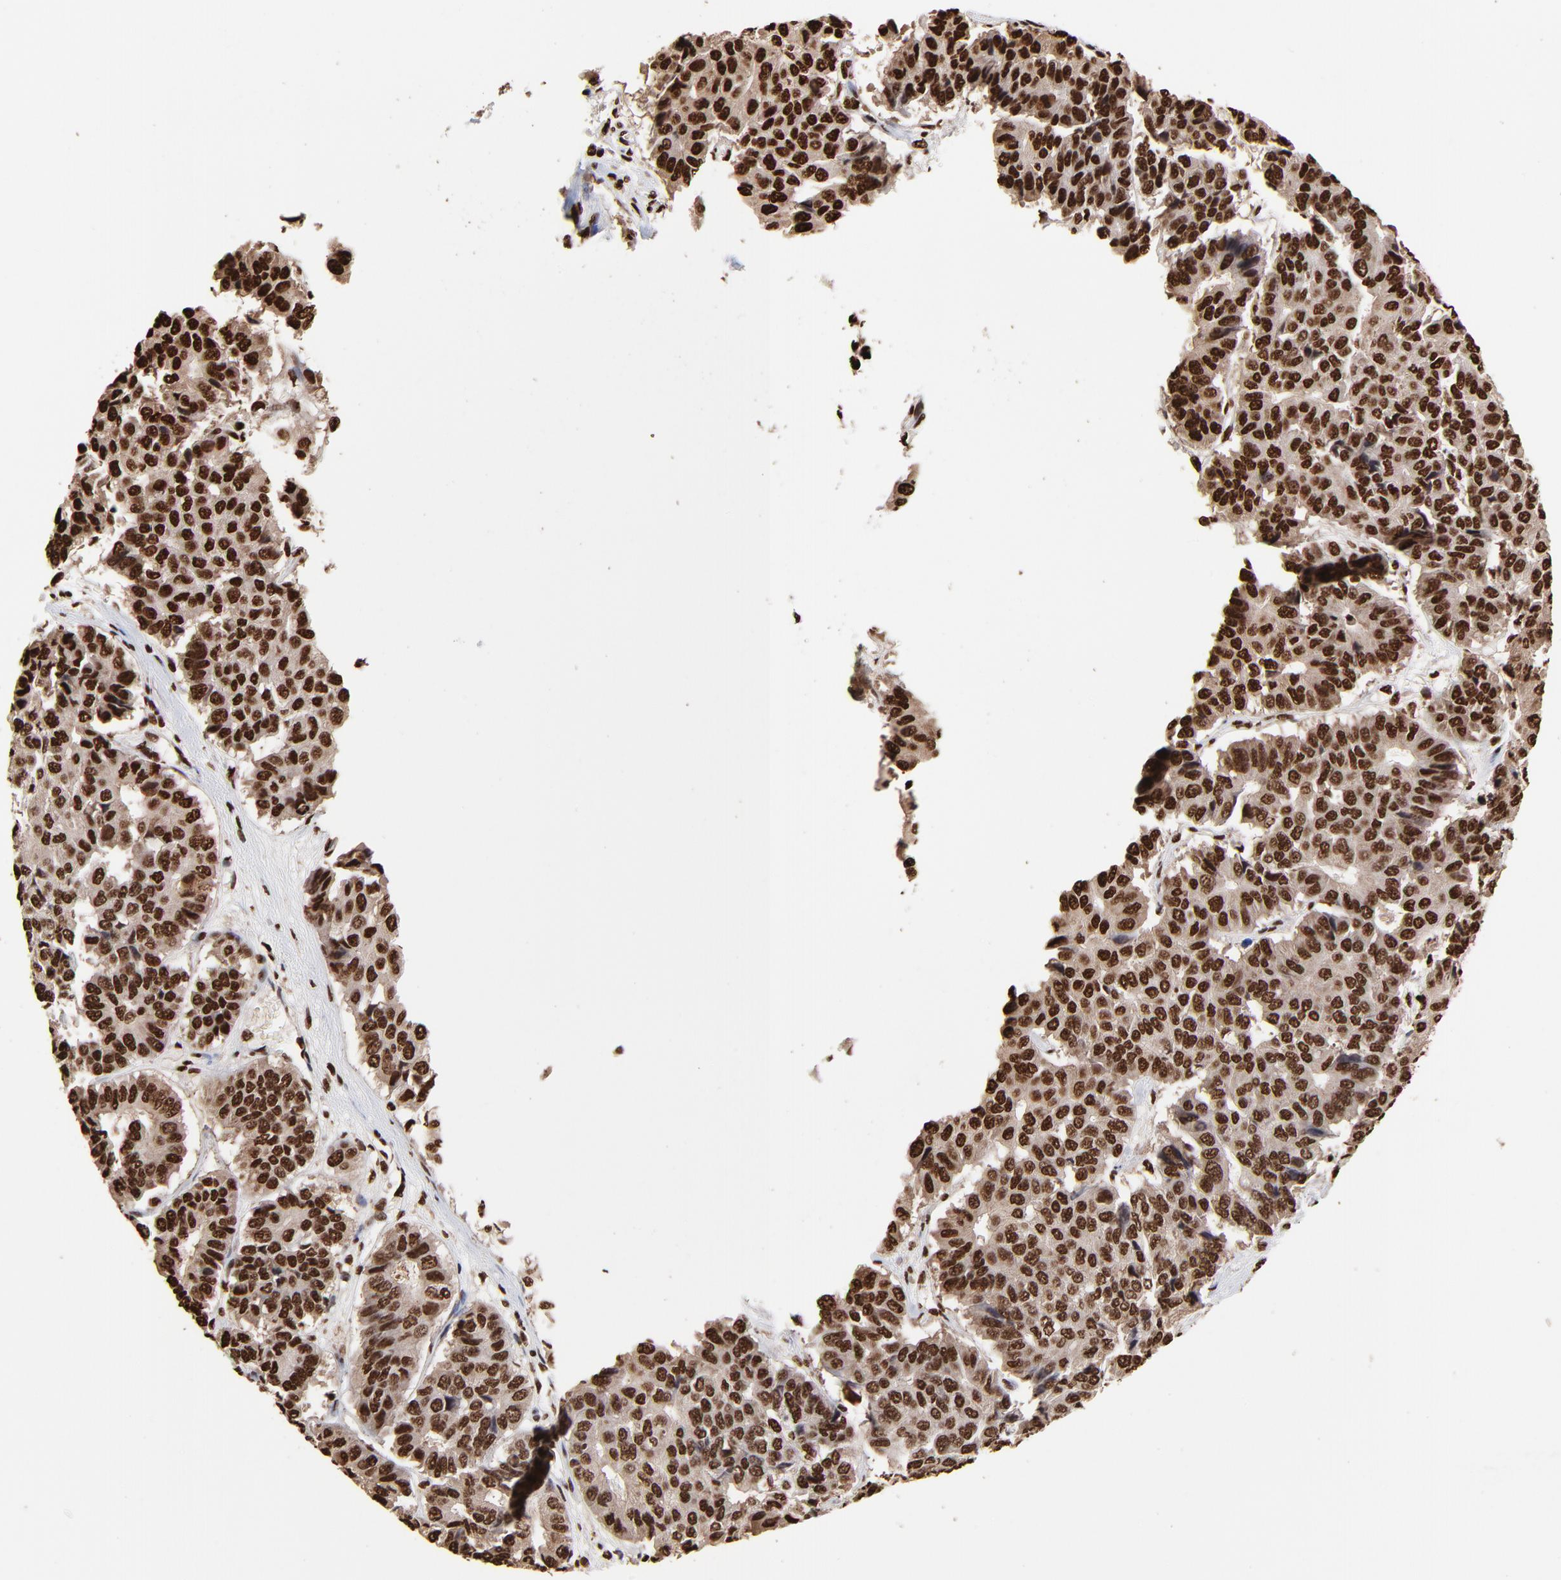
{"staining": {"intensity": "strong", "quantity": ">75%", "location": "cytoplasmic/membranous,nuclear"}, "tissue": "pancreatic cancer", "cell_type": "Tumor cells", "image_type": "cancer", "snomed": [{"axis": "morphology", "description": "Adenocarcinoma, NOS"}, {"axis": "topography", "description": "Pancreas"}], "caption": "Tumor cells exhibit high levels of strong cytoplasmic/membranous and nuclear staining in approximately >75% of cells in human pancreatic cancer (adenocarcinoma). (IHC, brightfield microscopy, high magnification).", "gene": "ZNF544", "patient": {"sex": "male", "age": 50}}